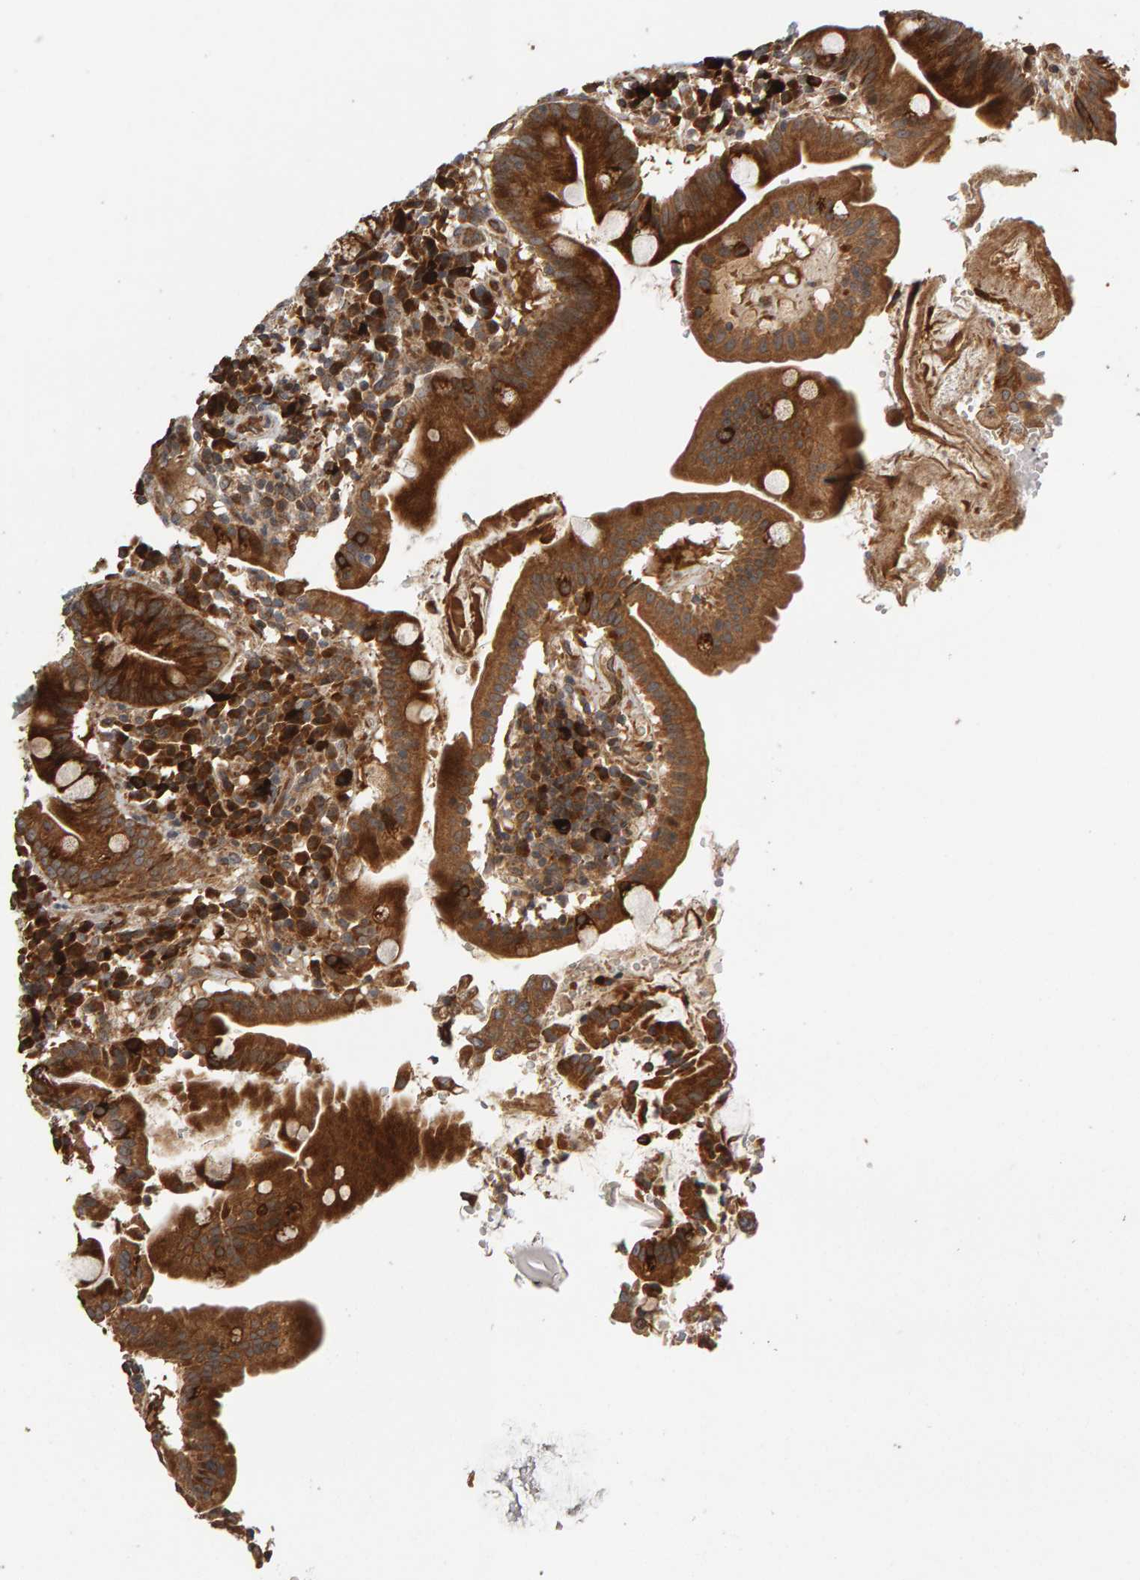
{"staining": {"intensity": "strong", "quantity": ">75%", "location": "cytoplasmic/membranous"}, "tissue": "duodenum", "cell_type": "Glandular cells", "image_type": "normal", "snomed": [{"axis": "morphology", "description": "Normal tissue, NOS"}, {"axis": "topography", "description": "Duodenum"}], "caption": "Normal duodenum shows strong cytoplasmic/membranous expression in approximately >75% of glandular cells.", "gene": "ZFAND1", "patient": {"sex": "male", "age": 50}}